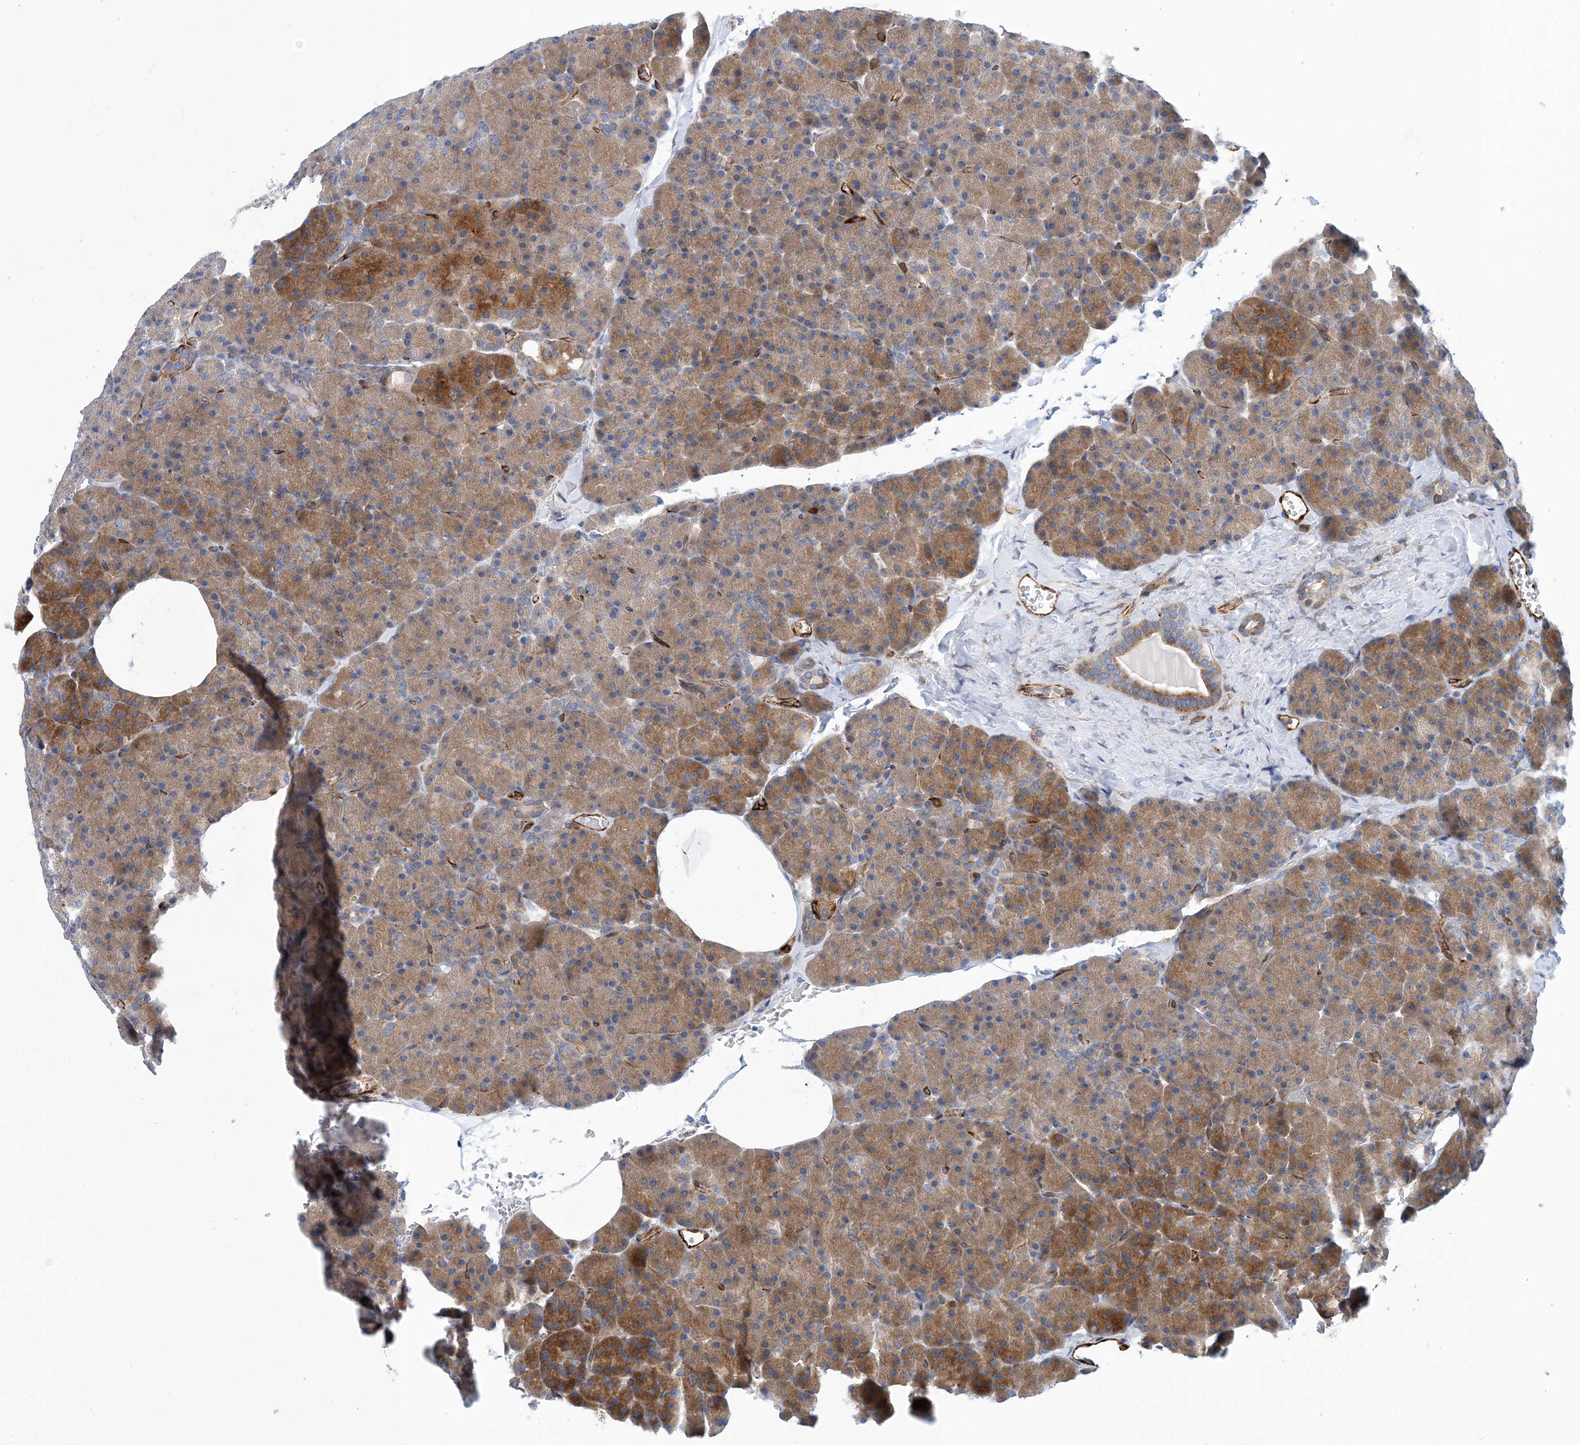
{"staining": {"intensity": "moderate", "quantity": ">75%", "location": "cytoplasmic/membranous"}, "tissue": "pancreas", "cell_type": "Exocrine glandular cells", "image_type": "normal", "snomed": [{"axis": "morphology", "description": "Normal tissue, NOS"}, {"axis": "morphology", "description": "Carcinoid, malignant, NOS"}, {"axis": "topography", "description": "Pancreas"}], "caption": "IHC image of benign pancreas: pancreas stained using IHC demonstrates medium levels of moderate protein expression localized specifically in the cytoplasmic/membranous of exocrine glandular cells, appearing as a cytoplasmic/membranous brown color.", "gene": "PCDHA2", "patient": {"sex": "female", "age": 35}}